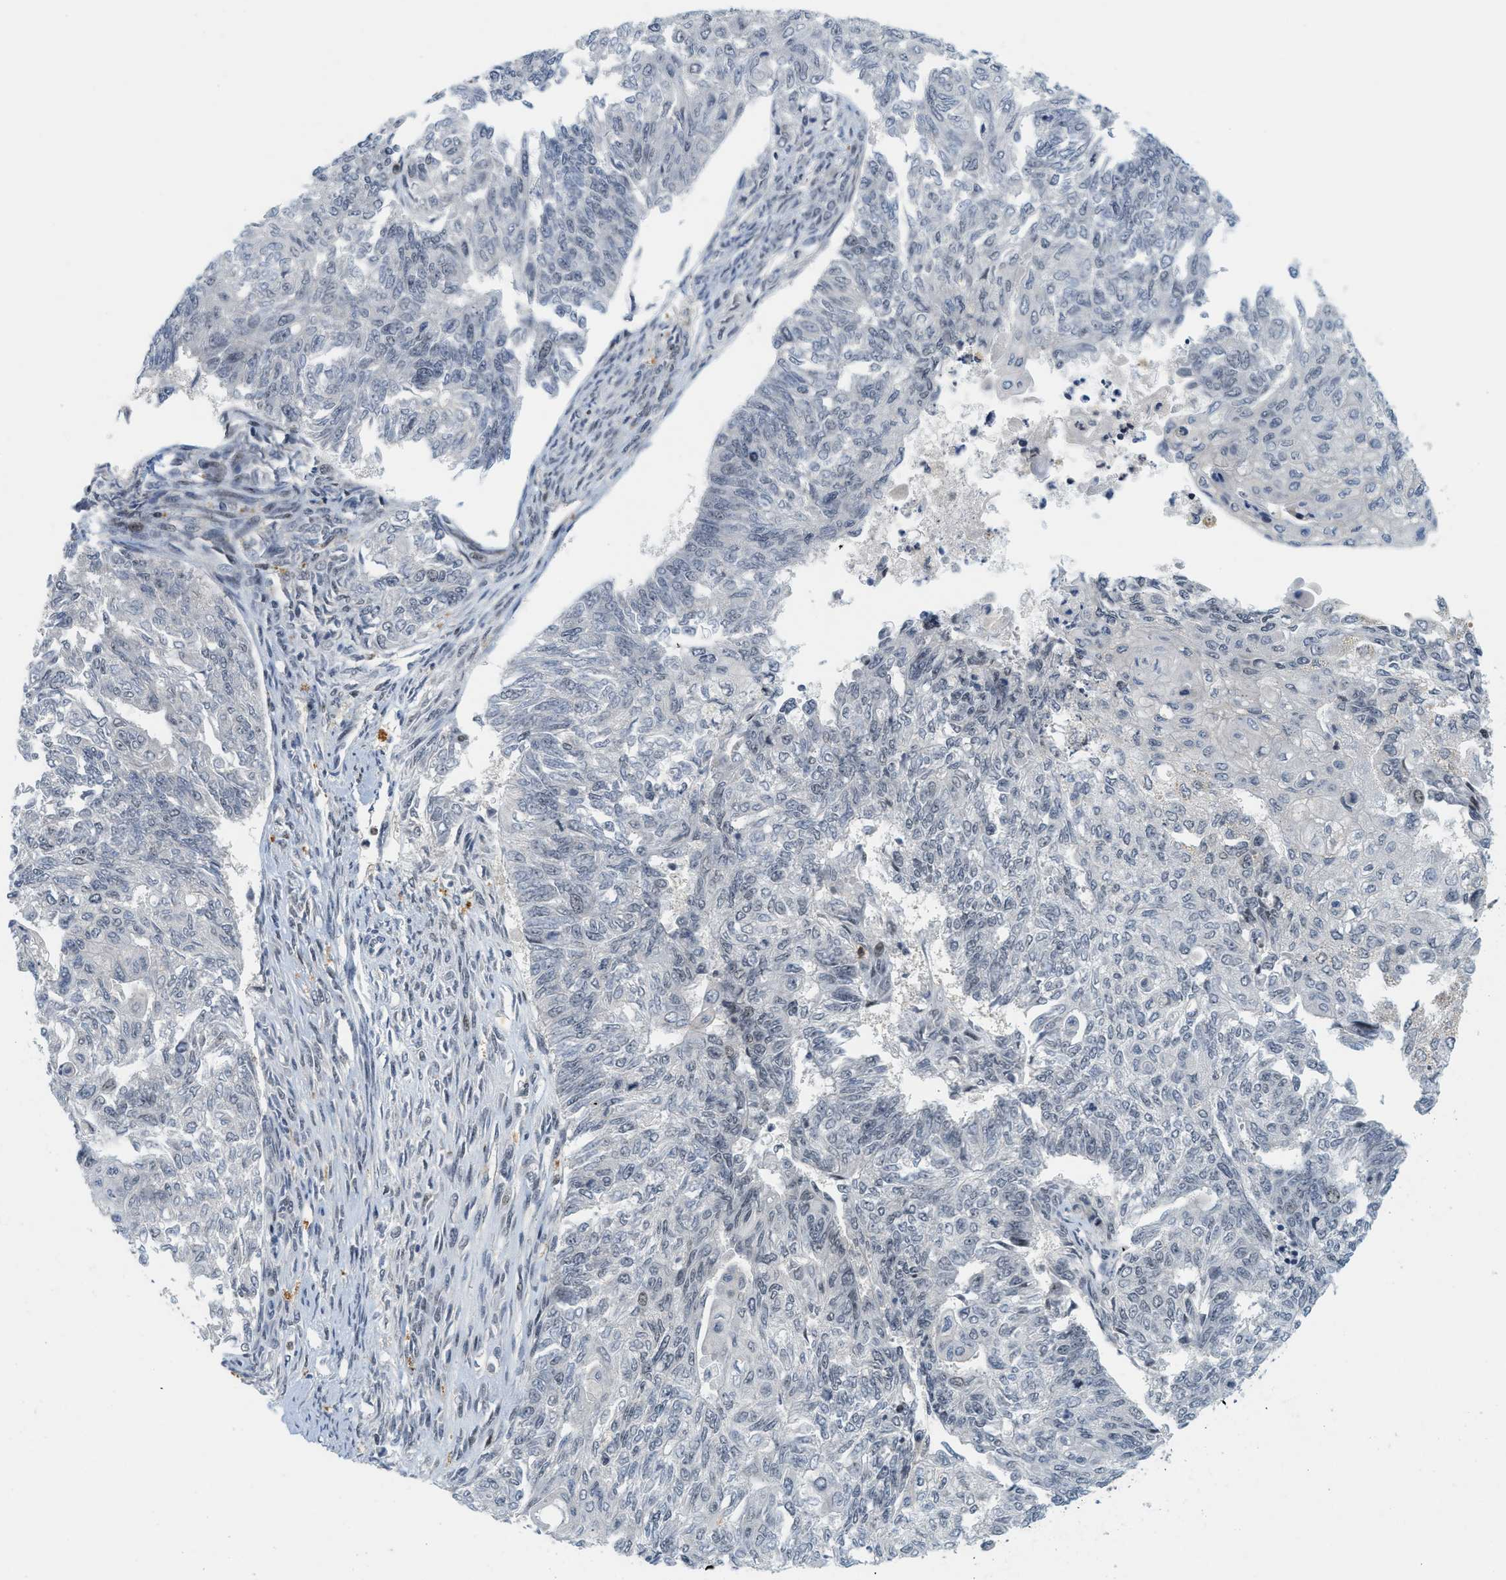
{"staining": {"intensity": "negative", "quantity": "none", "location": "none"}, "tissue": "endometrial cancer", "cell_type": "Tumor cells", "image_type": "cancer", "snomed": [{"axis": "morphology", "description": "Adenocarcinoma, NOS"}, {"axis": "topography", "description": "Endometrium"}], "caption": "Tumor cells are negative for brown protein staining in endometrial cancer (adenocarcinoma). (Brightfield microscopy of DAB immunohistochemistry at high magnification).", "gene": "ING1", "patient": {"sex": "female", "age": 32}}